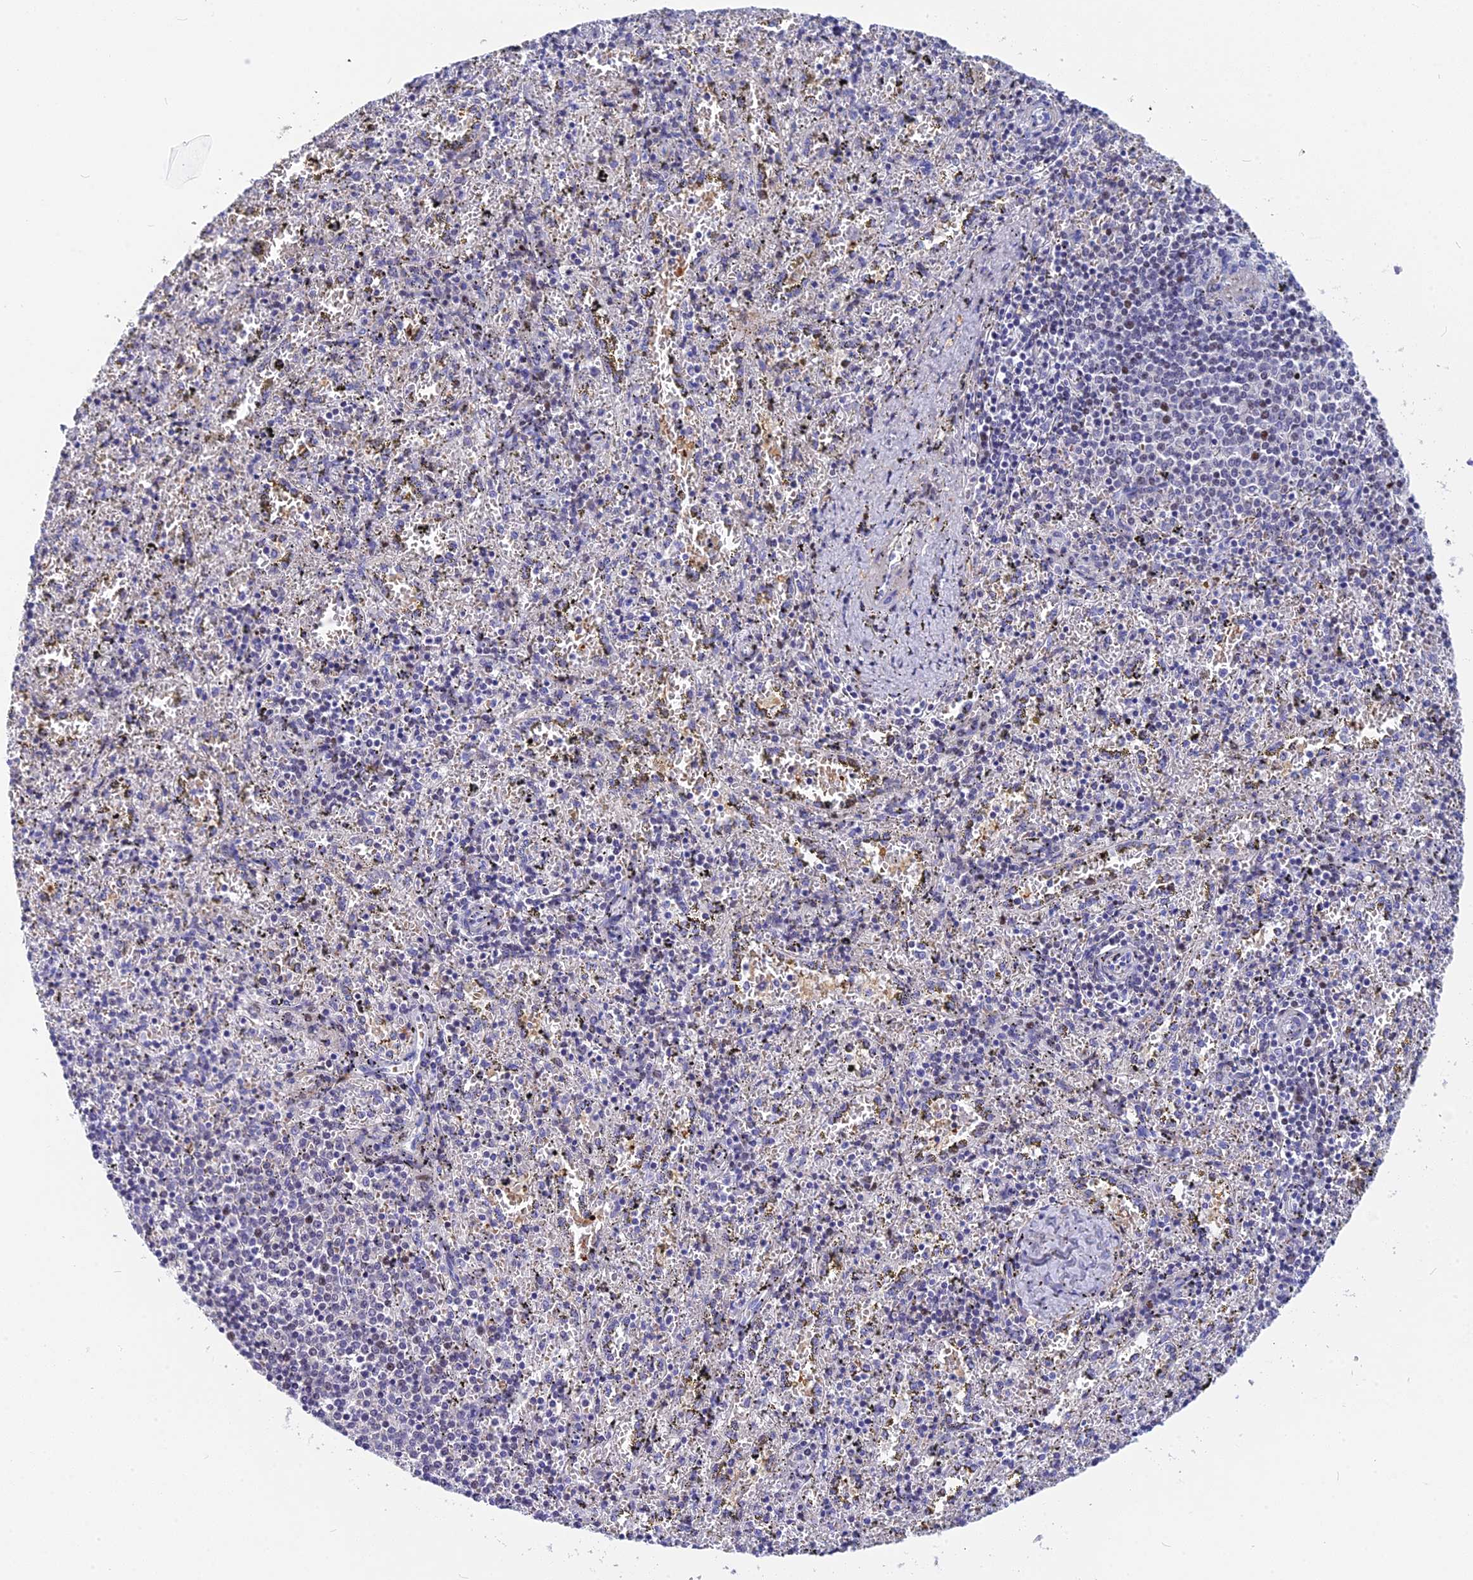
{"staining": {"intensity": "negative", "quantity": "none", "location": "none"}, "tissue": "spleen", "cell_type": "Cells in red pulp", "image_type": "normal", "snomed": [{"axis": "morphology", "description": "Normal tissue, NOS"}, {"axis": "topography", "description": "Spleen"}], "caption": "A photomicrograph of spleen stained for a protein exhibits no brown staining in cells in red pulp. Brightfield microscopy of IHC stained with DAB (3,3'-diaminobenzidine) (brown) and hematoxylin (blue), captured at high magnification.", "gene": "NKPD1", "patient": {"sex": "male", "age": 11}}